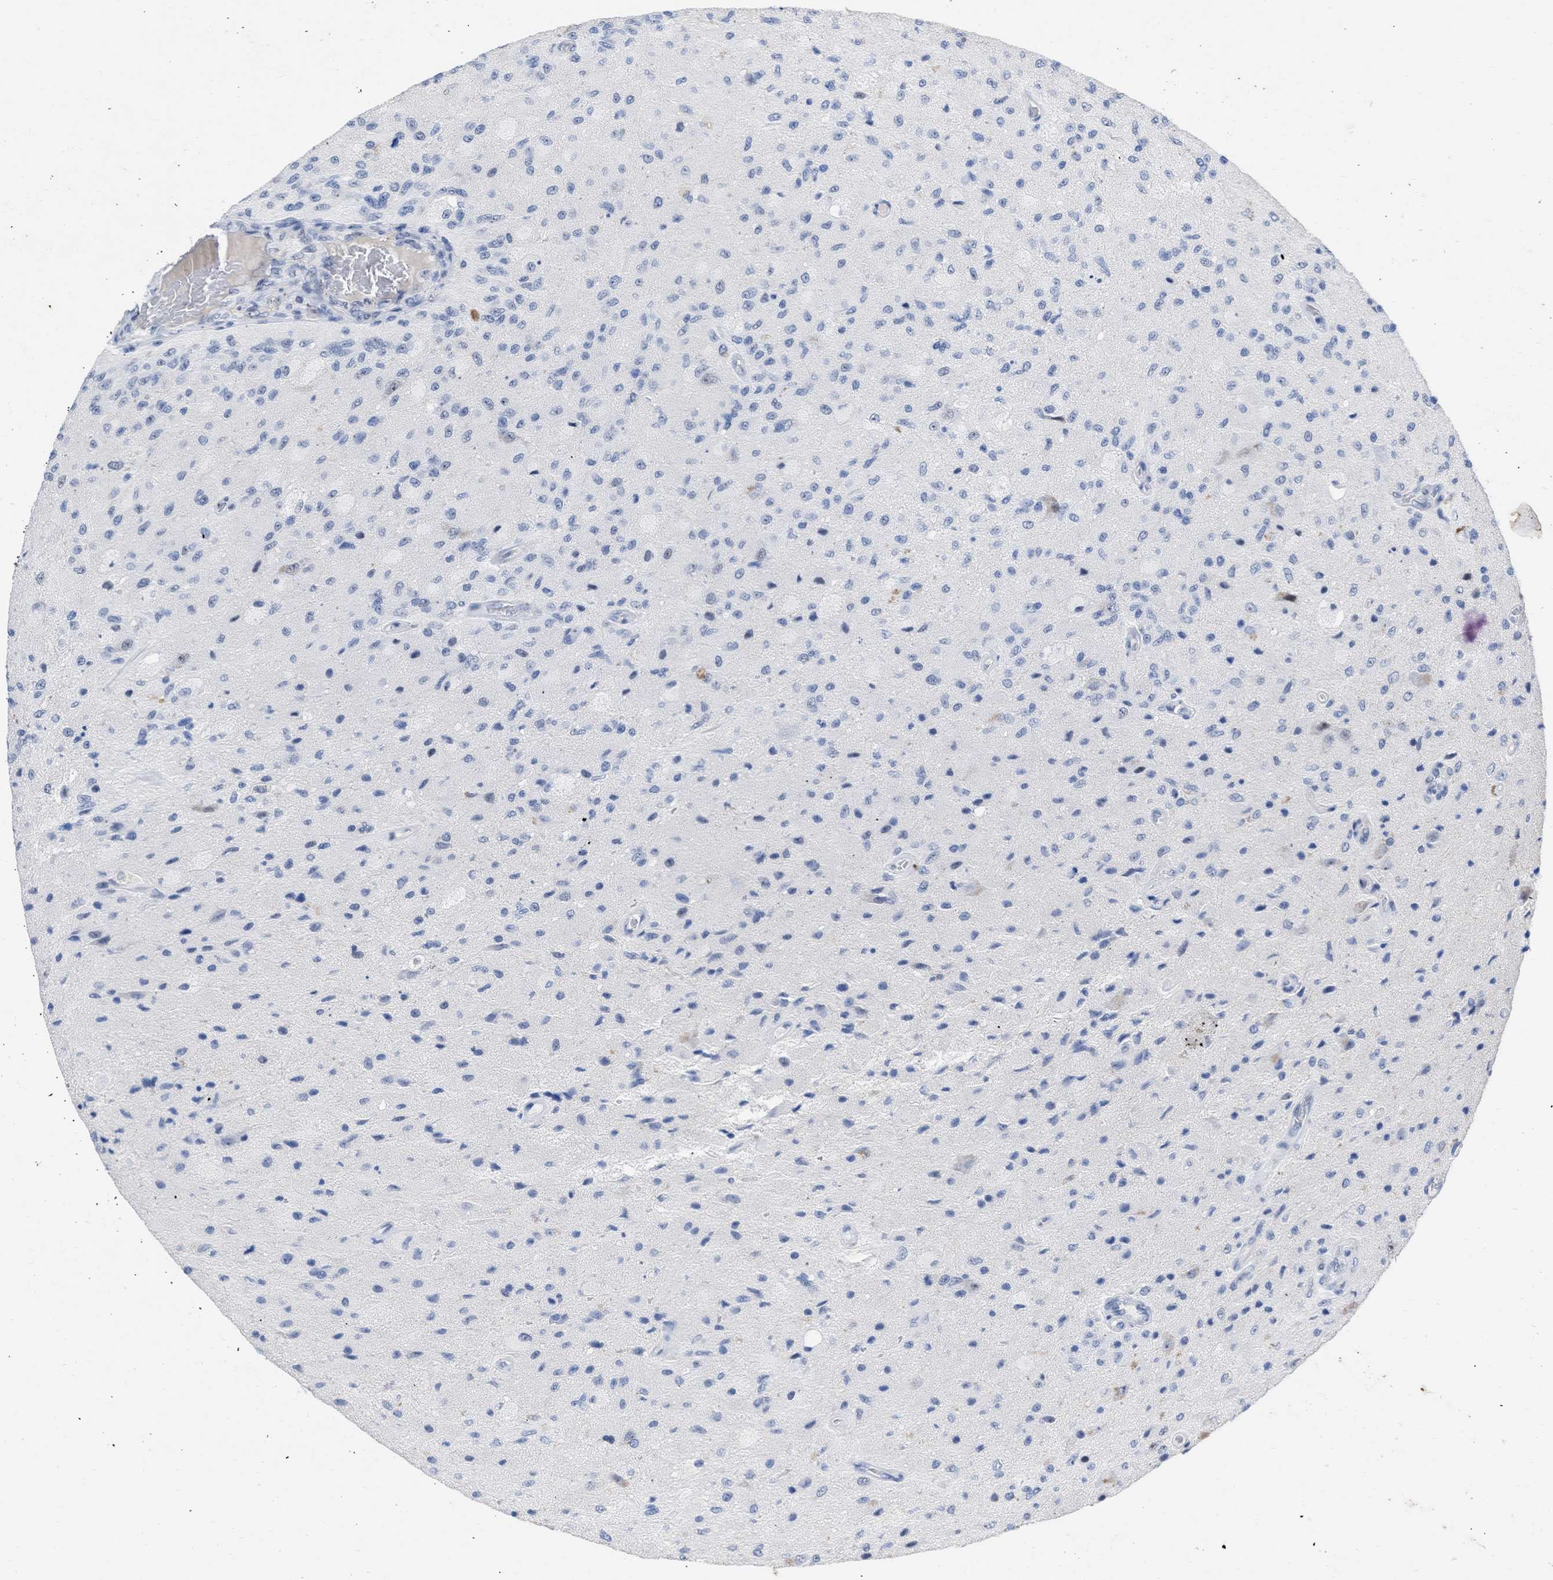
{"staining": {"intensity": "negative", "quantity": "none", "location": "none"}, "tissue": "glioma", "cell_type": "Tumor cells", "image_type": "cancer", "snomed": [{"axis": "morphology", "description": "Normal tissue, NOS"}, {"axis": "morphology", "description": "Glioma, malignant, High grade"}, {"axis": "topography", "description": "Cerebral cortex"}], "caption": "The immunohistochemistry (IHC) image has no significant positivity in tumor cells of glioma tissue.", "gene": "DDX41", "patient": {"sex": "male", "age": 77}}